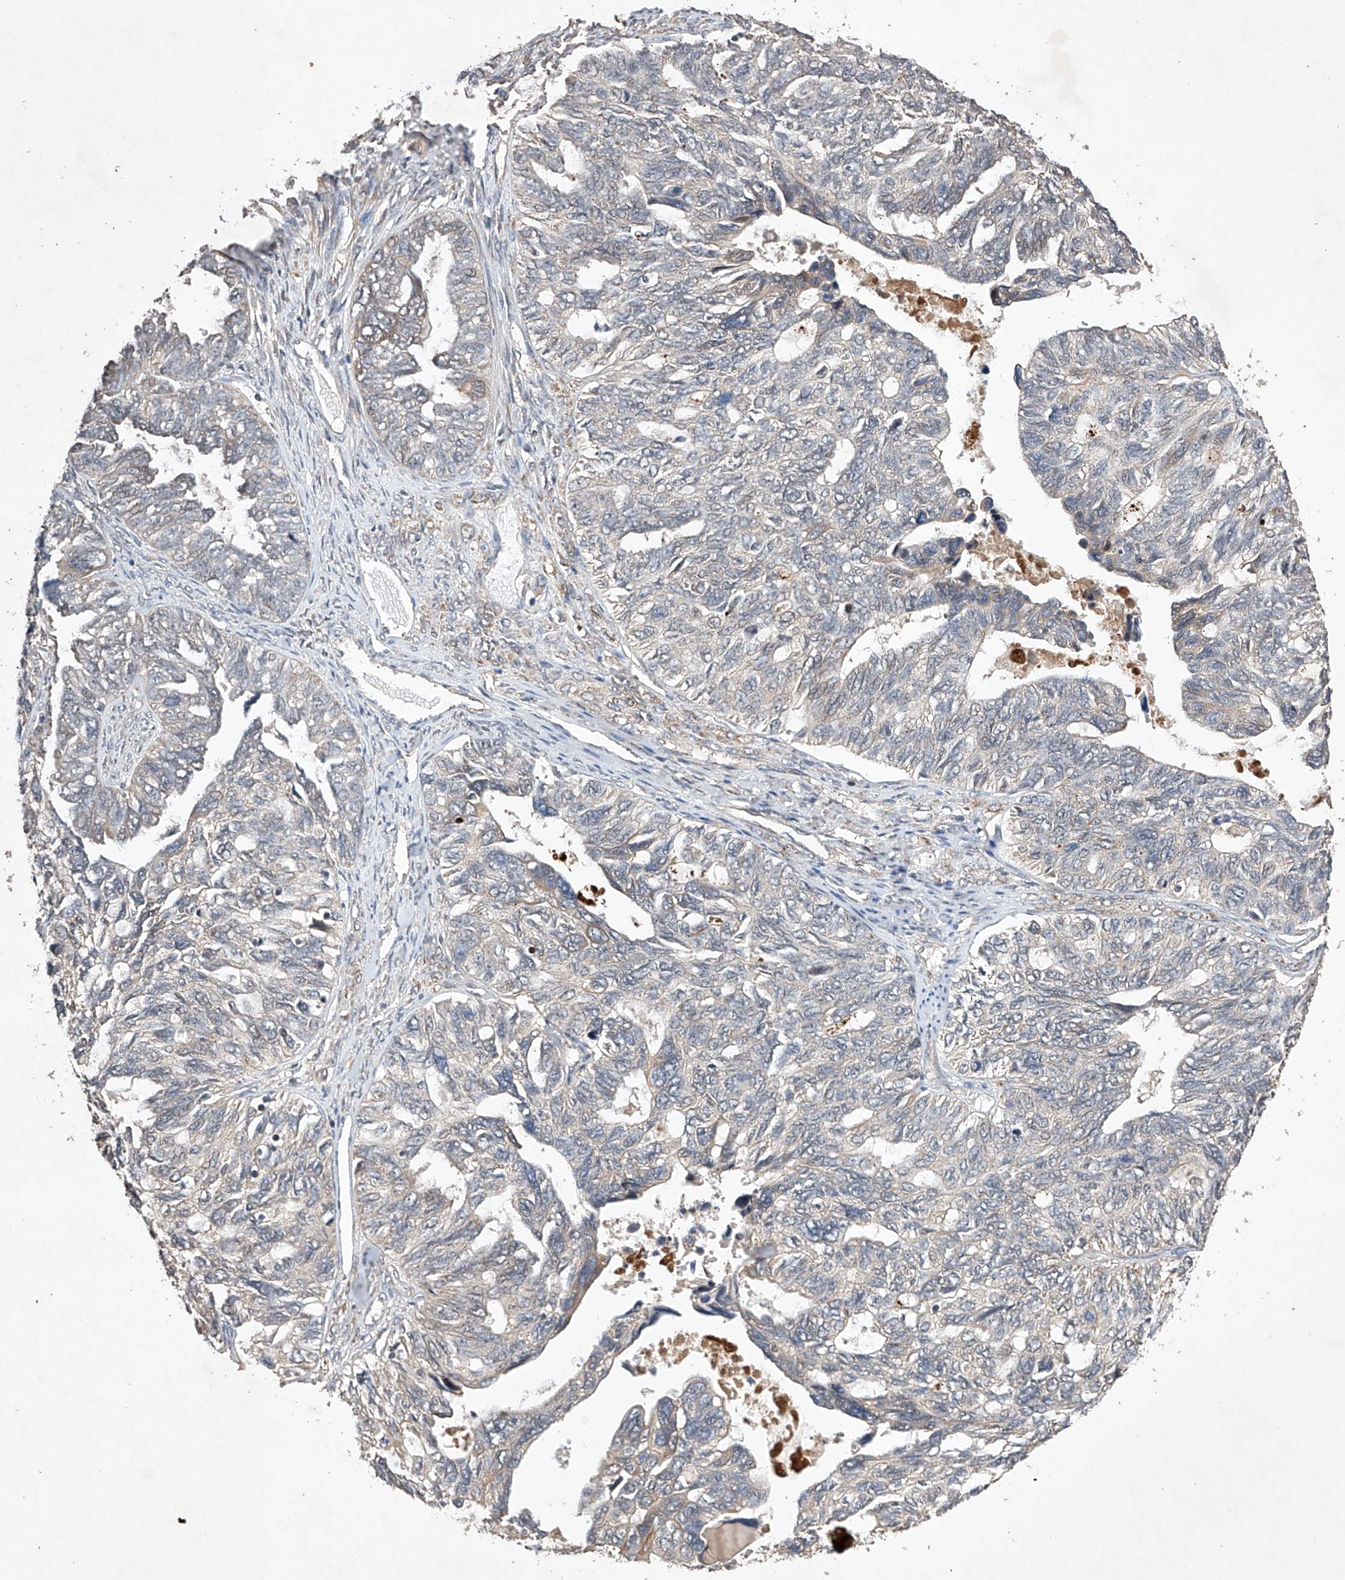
{"staining": {"intensity": "negative", "quantity": "none", "location": "none"}, "tissue": "ovarian cancer", "cell_type": "Tumor cells", "image_type": "cancer", "snomed": [{"axis": "morphology", "description": "Cystadenocarcinoma, serous, NOS"}, {"axis": "topography", "description": "Ovary"}], "caption": "The image demonstrates no significant positivity in tumor cells of ovarian cancer (serous cystadenocarcinoma).", "gene": "LURAP1", "patient": {"sex": "female", "age": 79}}